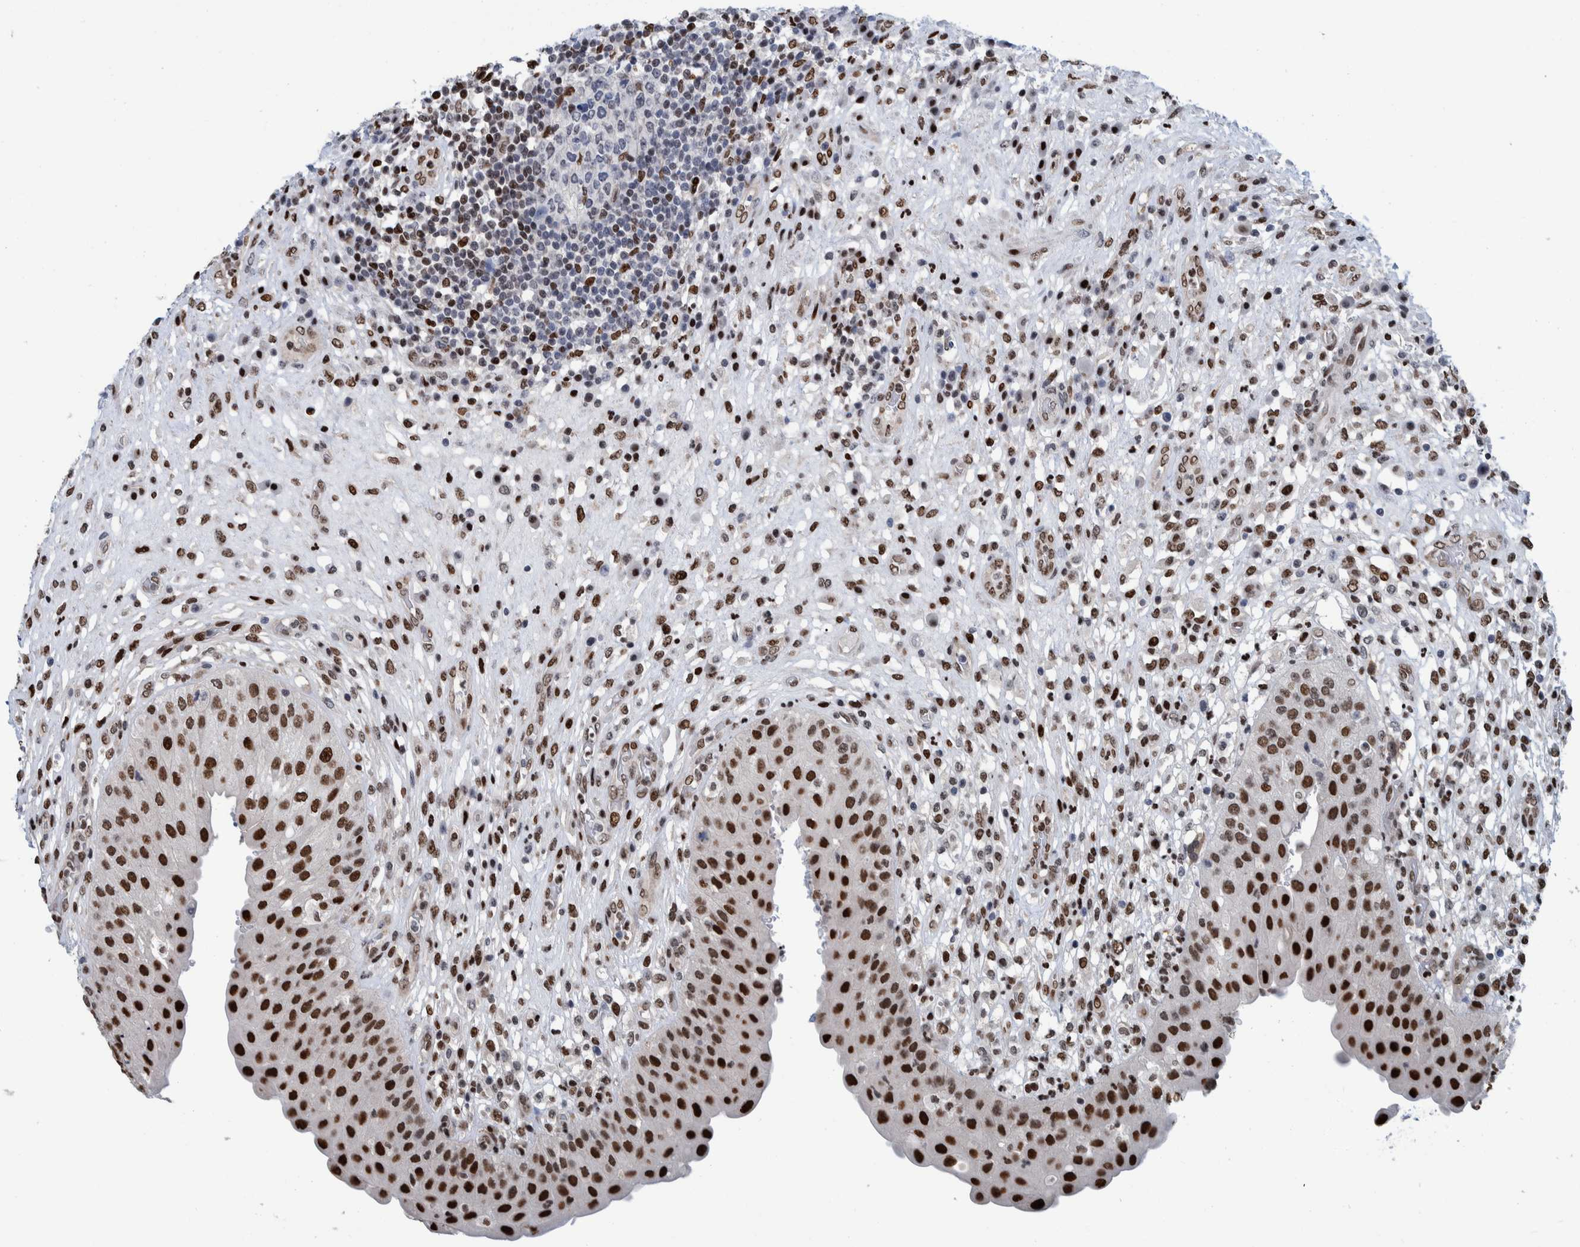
{"staining": {"intensity": "strong", "quantity": ">75%", "location": "nuclear"}, "tissue": "urinary bladder", "cell_type": "Urothelial cells", "image_type": "normal", "snomed": [{"axis": "morphology", "description": "Normal tissue, NOS"}, {"axis": "topography", "description": "Urinary bladder"}], "caption": "Urothelial cells demonstrate high levels of strong nuclear staining in approximately >75% of cells in unremarkable human urinary bladder. Ihc stains the protein of interest in brown and the nuclei are stained blue.", "gene": "HEATR9", "patient": {"sex": "female", "age": 62}}